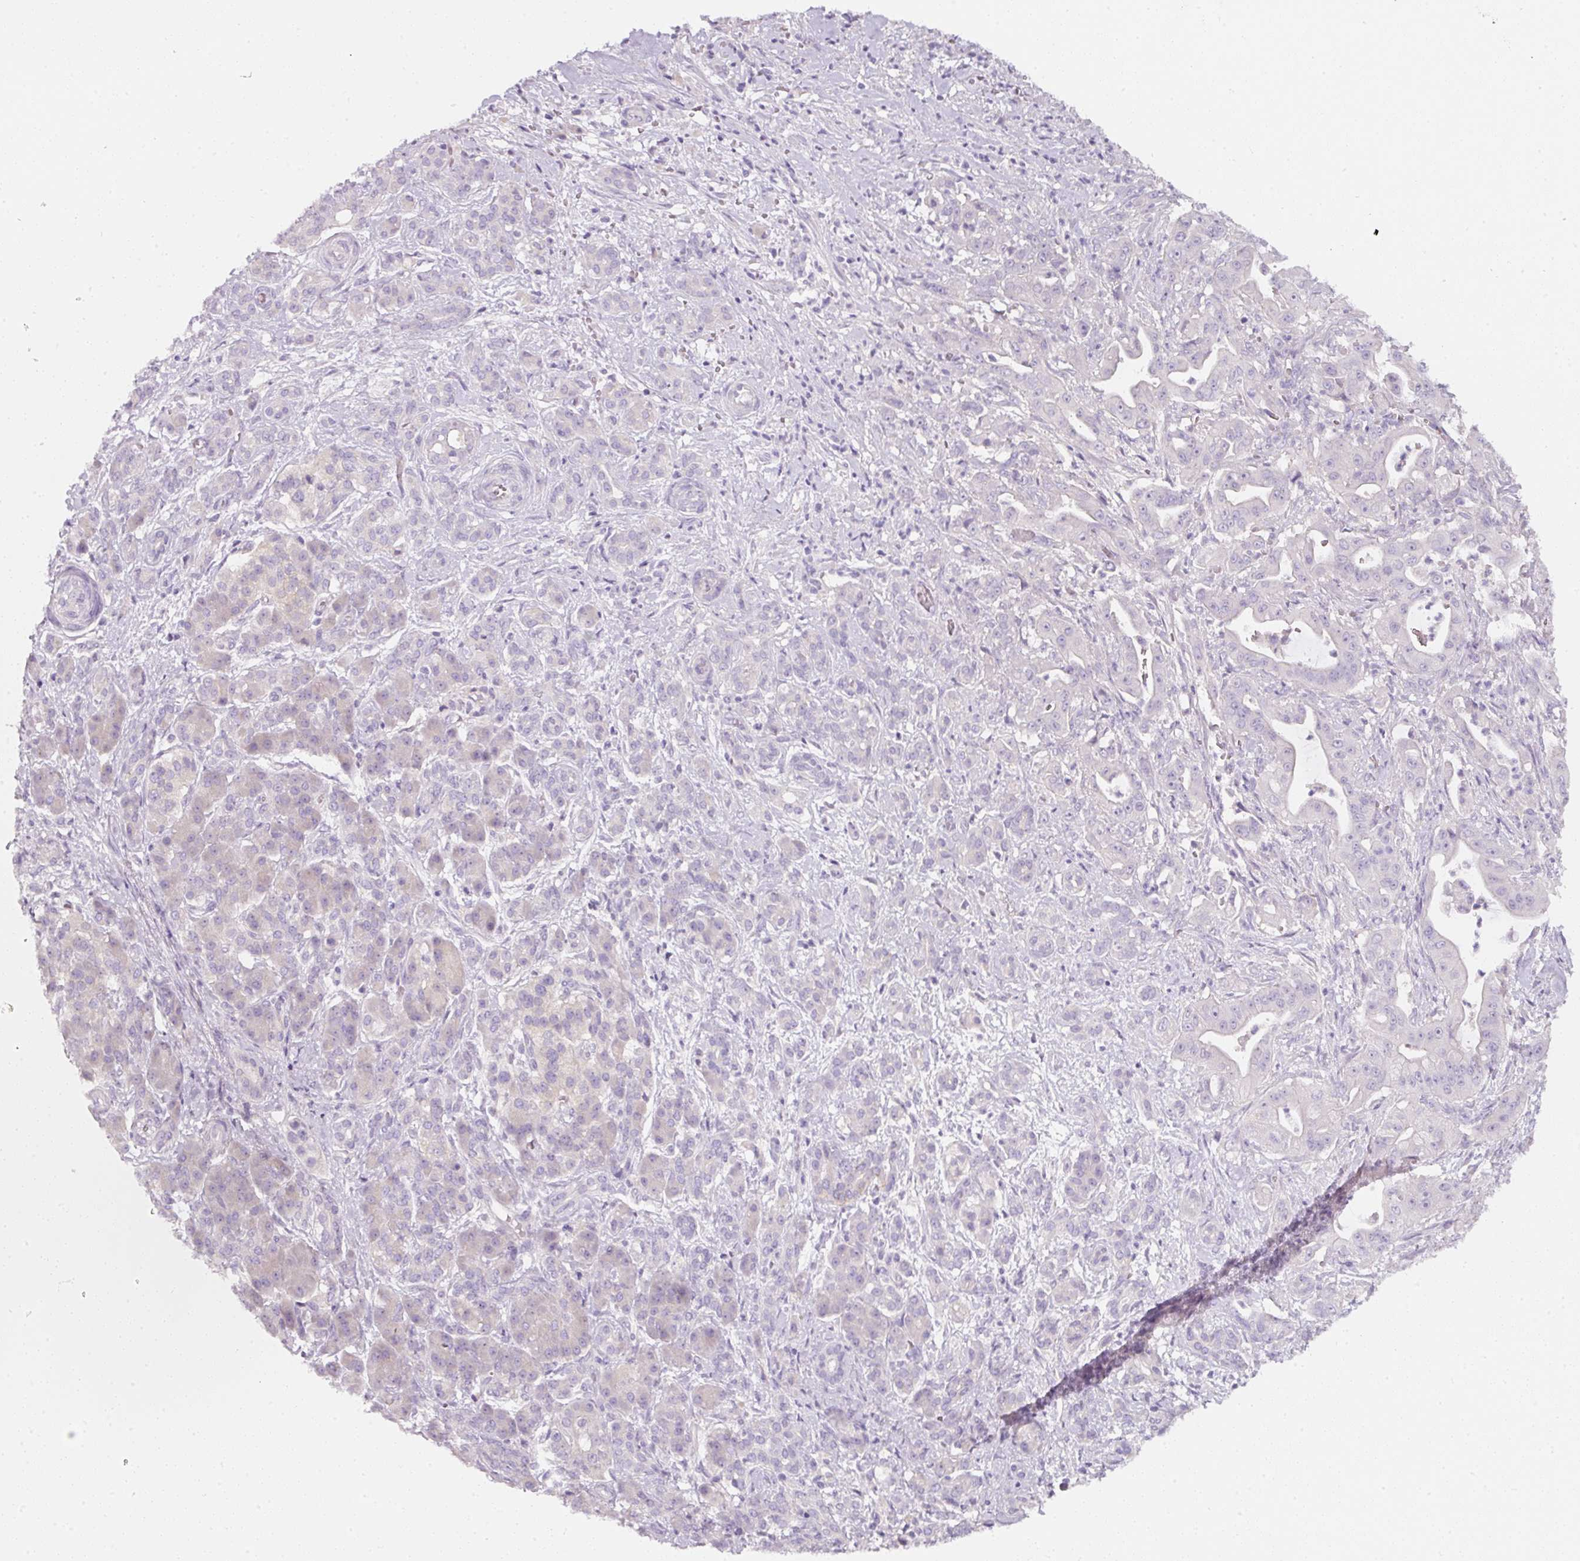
{"staining": {"intensity": "negative", "quantity": "none", "location": "none"}, "tissue": "pancreatic cancer", "cell_type": "Tumor cells", "image_type": "cancer", "snomed": [{"axis": "morphology", "description": "Adenocarcinoma, NOS"}, {"axis": "topography", "description": "Pancreas"}], "caption": "An image of pancreatic cancer stained for a protein demonstrates no brown staining in tumor cells.", "gene": "SLC2A2", "patient": {"sex": "male", "age": 57}}